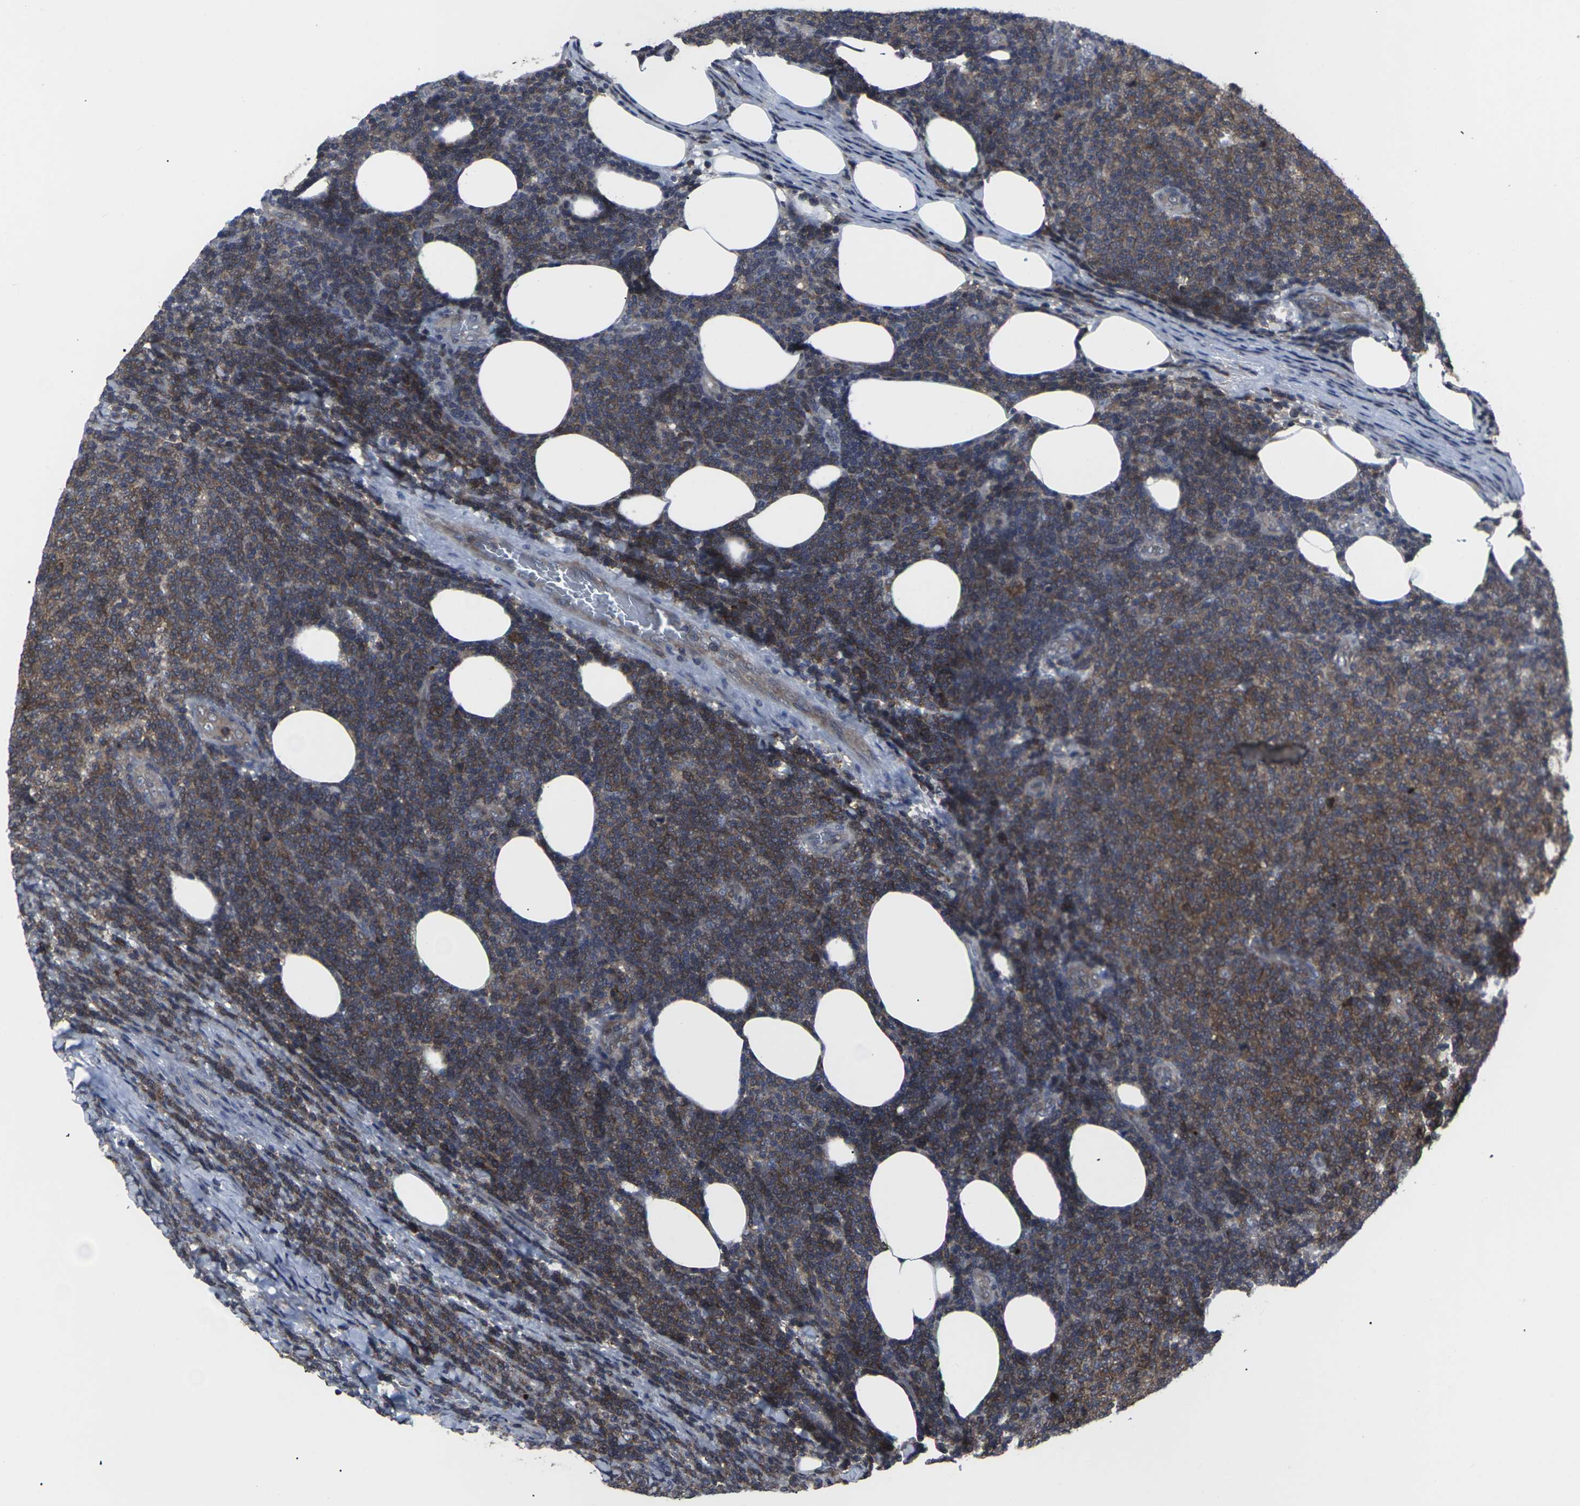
{"staining": {"intensity": "moderate", "quantity": ">75%", "location": "cytoplasmic/membranous"}, "tissue": "lymphoma", "cell_type": "Tumor cells", "image_type": "cancer", "snomed": [{"axis": "morphology", "description": "Malignant lymphoma, non-Hodgkin's type, Low grade"}, {"axis": "topography", "description": "Lymph node"}], "caption": "Approximately >75% of tumor cells in low-grade malignant lymphoma, non-Hodgkin's type reveal moderate cytoplasmic/membranous protein staining as visualized by brown immunohistochemical staining.", "gene": "HPRT1", "patient": {"sex": "male", "age": 66}}